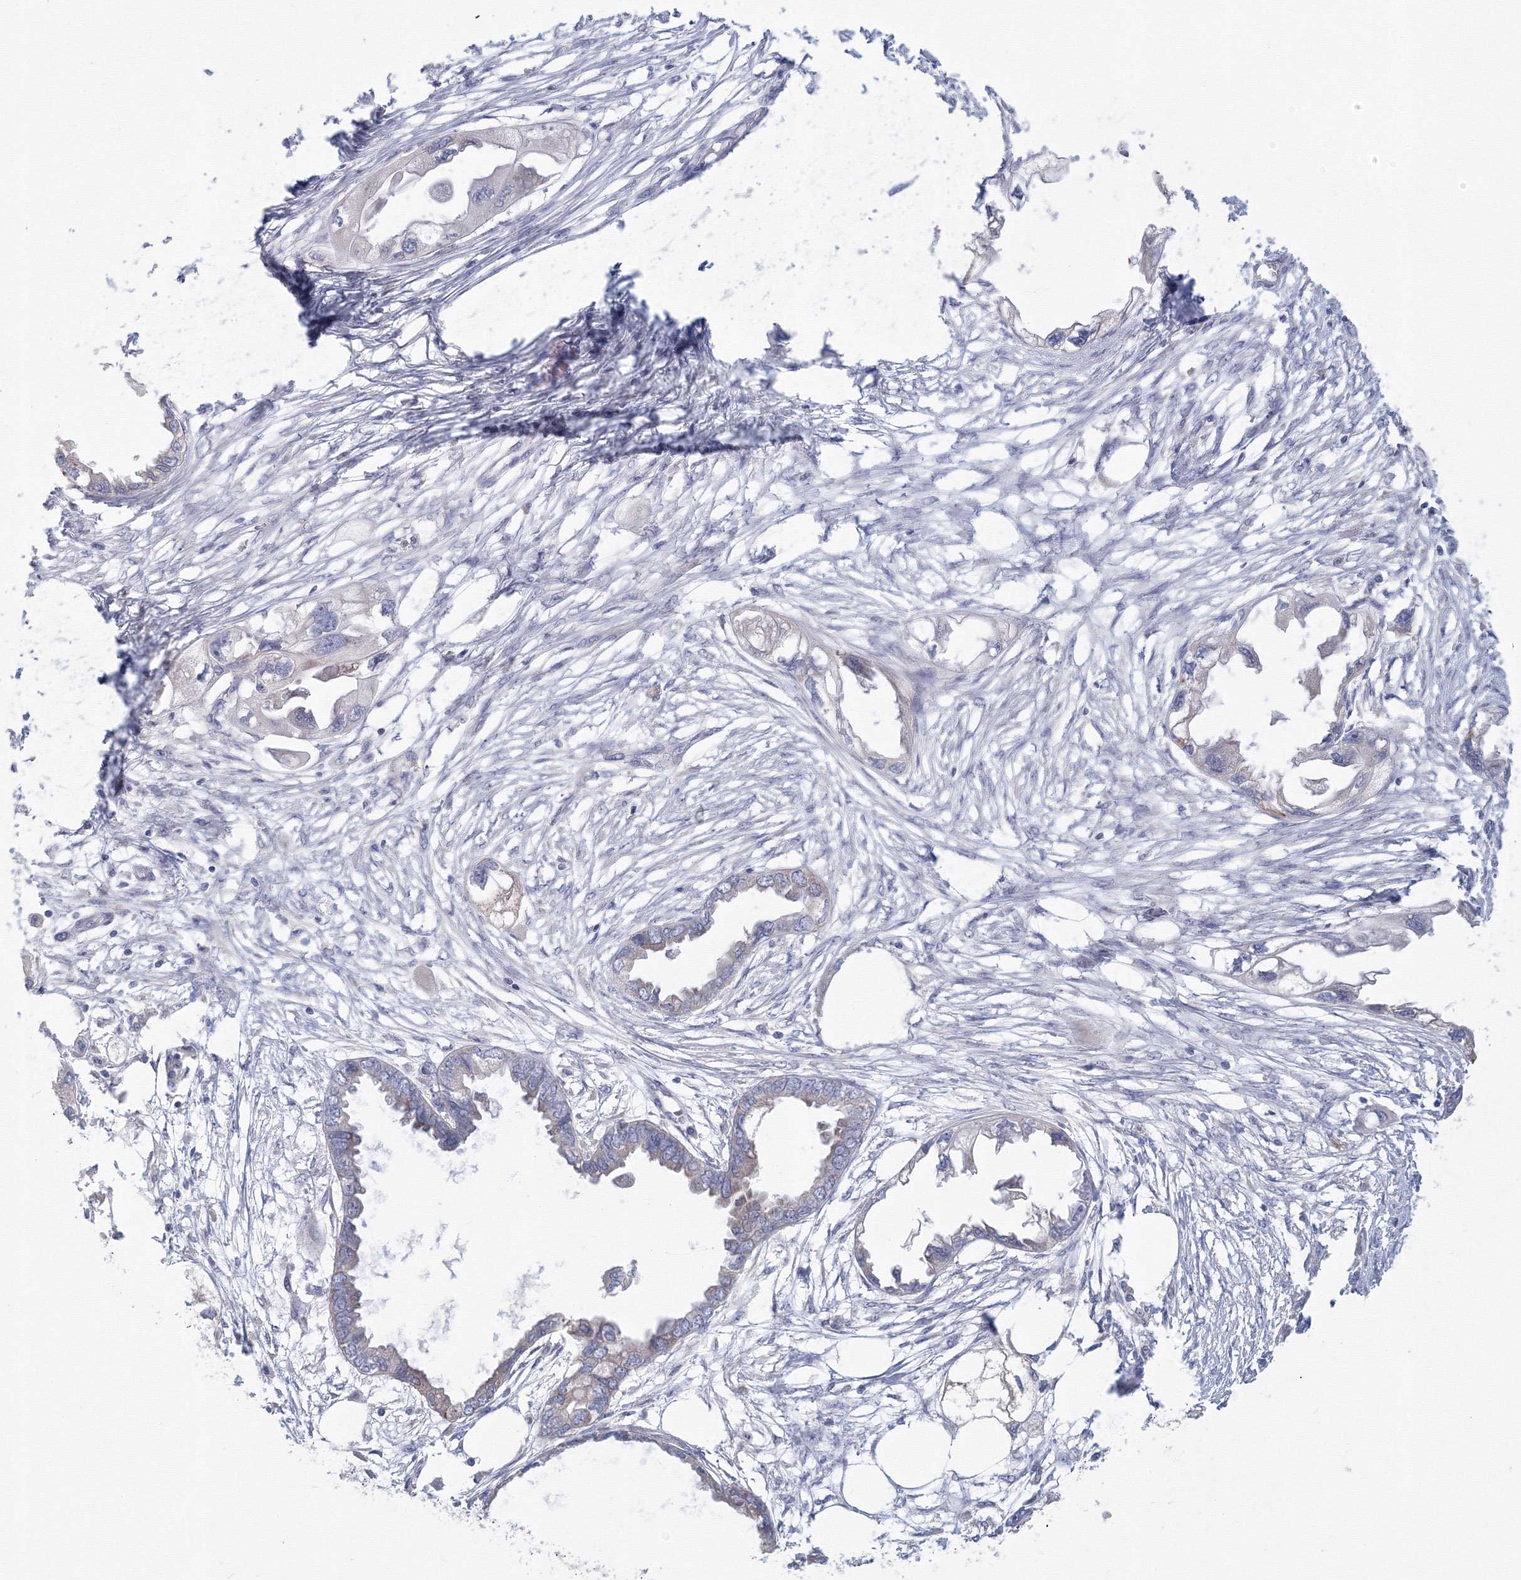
{"staining": {"intensity": "negative", "quantity": "none", "location": "none"}, "tissue": "endometrial cancer", "cell_type": "Tumor cells", "image_type": "cancer", "snomed": [{"axis": "morphology", "description": "Adenocarcinoma, NOS"}, {"axis": "morphology", "description": "Adenocarcinoma, metastatic, NOS"}, {"axis": "topography", "description": "Adipose tissue"}, {"axis": "topography", "description": "Endometrium"}], "caption": "DAB (3,3'-diaminobenzidine) immunohistochemical staining of endometrial metastatic adenocarcinoma exhibits no significant staining in tumor cells. (DAB (3,3'-diaminobenzidine) immunohistochemistry visualized using brightfield microscopy, high magnification).", "gene": "TACC2", "patient": {"sex": "female", "age": 67}}